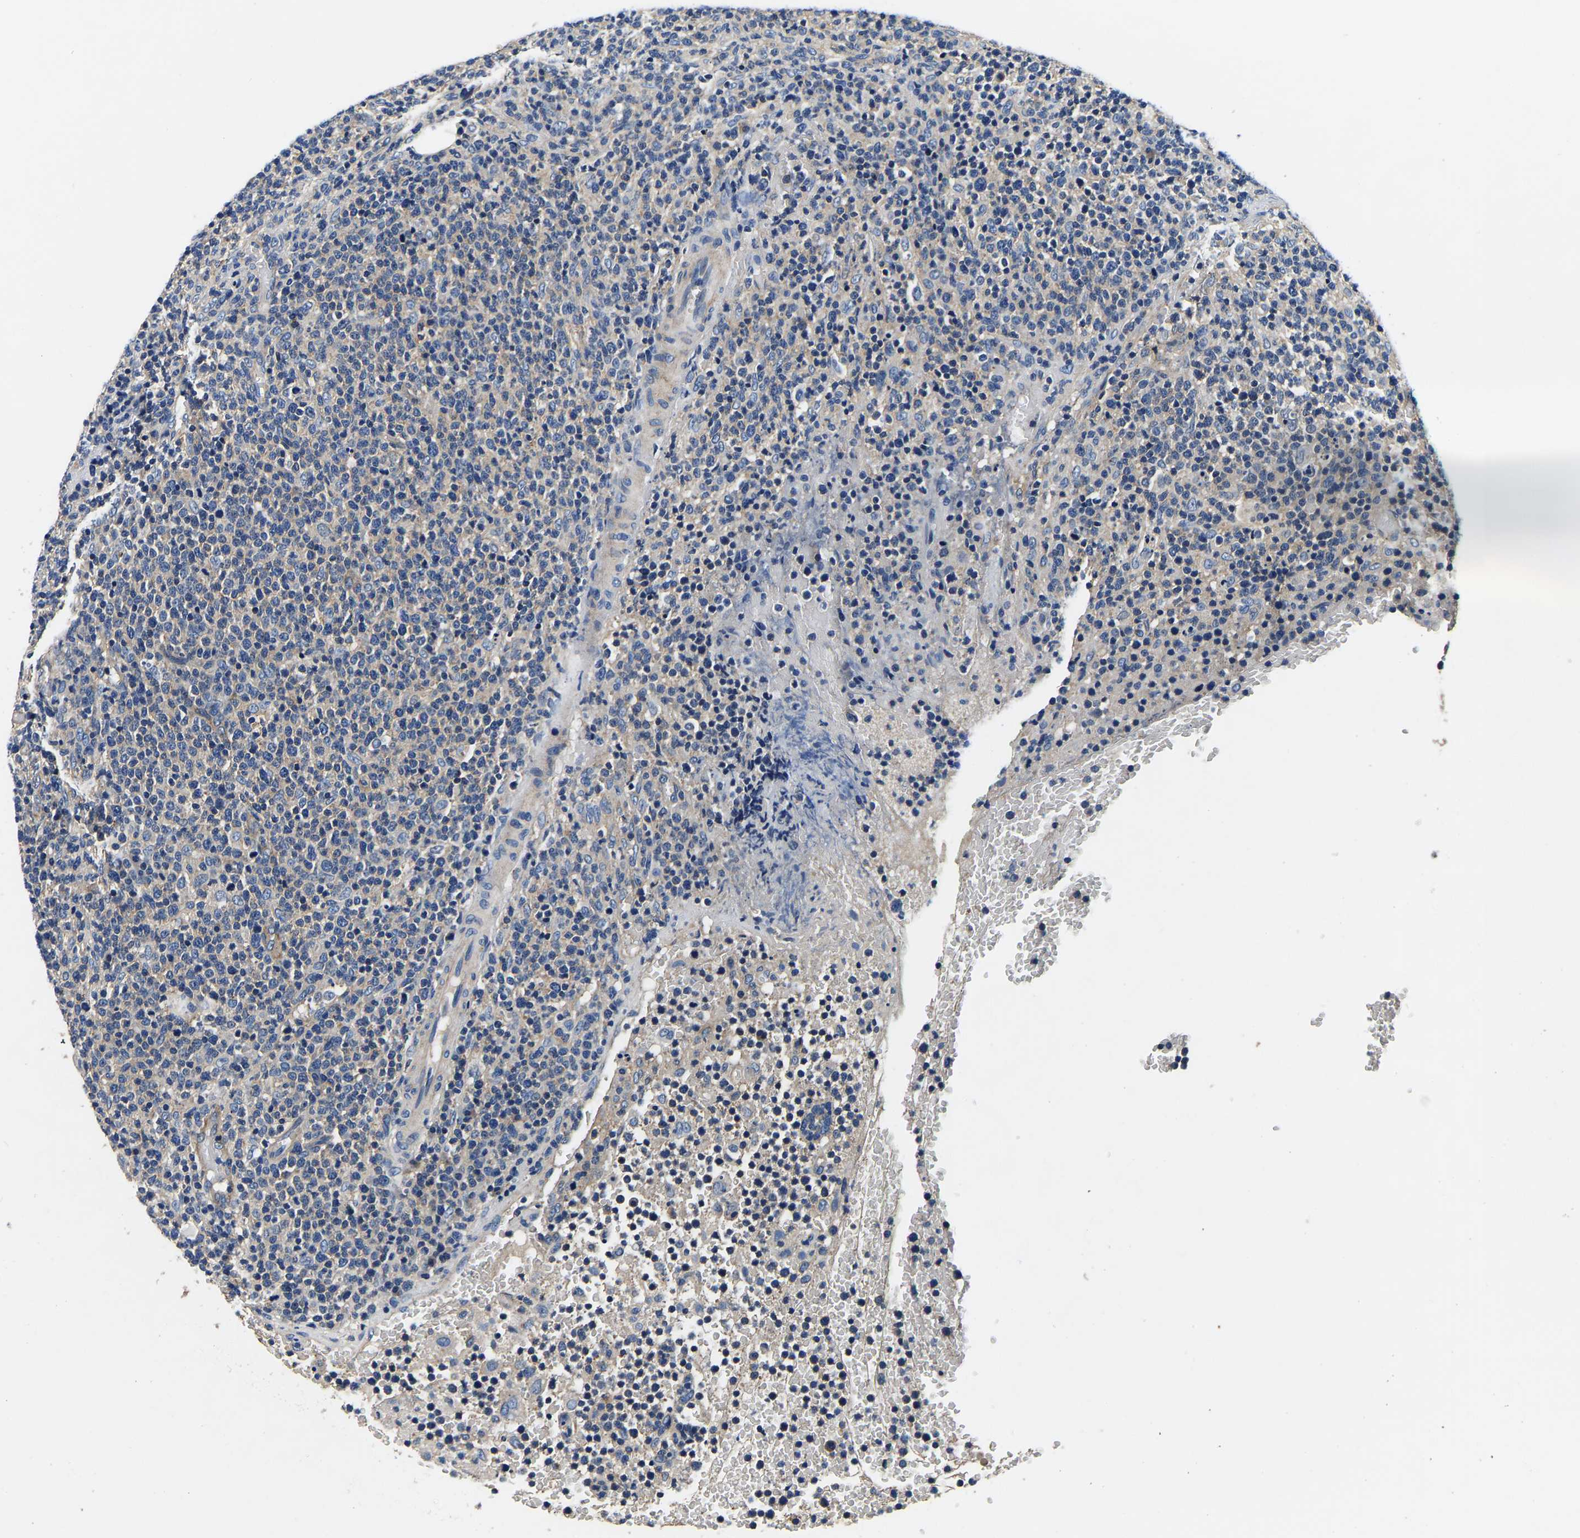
{"staining": {"intensity": "negative", "quantity": "none", "location": "none"}, "tissue": "lymphoma", "cell_type": "Tumor cells", "image_type": "cancer", "snomed": [{"axis": "morphology", "description": "Malignant lymphoma, non-Hodgkin's type, High grade"}, {"axis": "topography", "description": "Lymph node"}], "caption": "High magnification brightfield microscopy of lymphoma stained with DAB (3,3'-diaminobenzidine) (brown) and counterstained with hematoxylin (blue): tumor cells show no significant staining.", "gene": "SH3GLB1", "patient": {"sex": "male", "age": 61}}